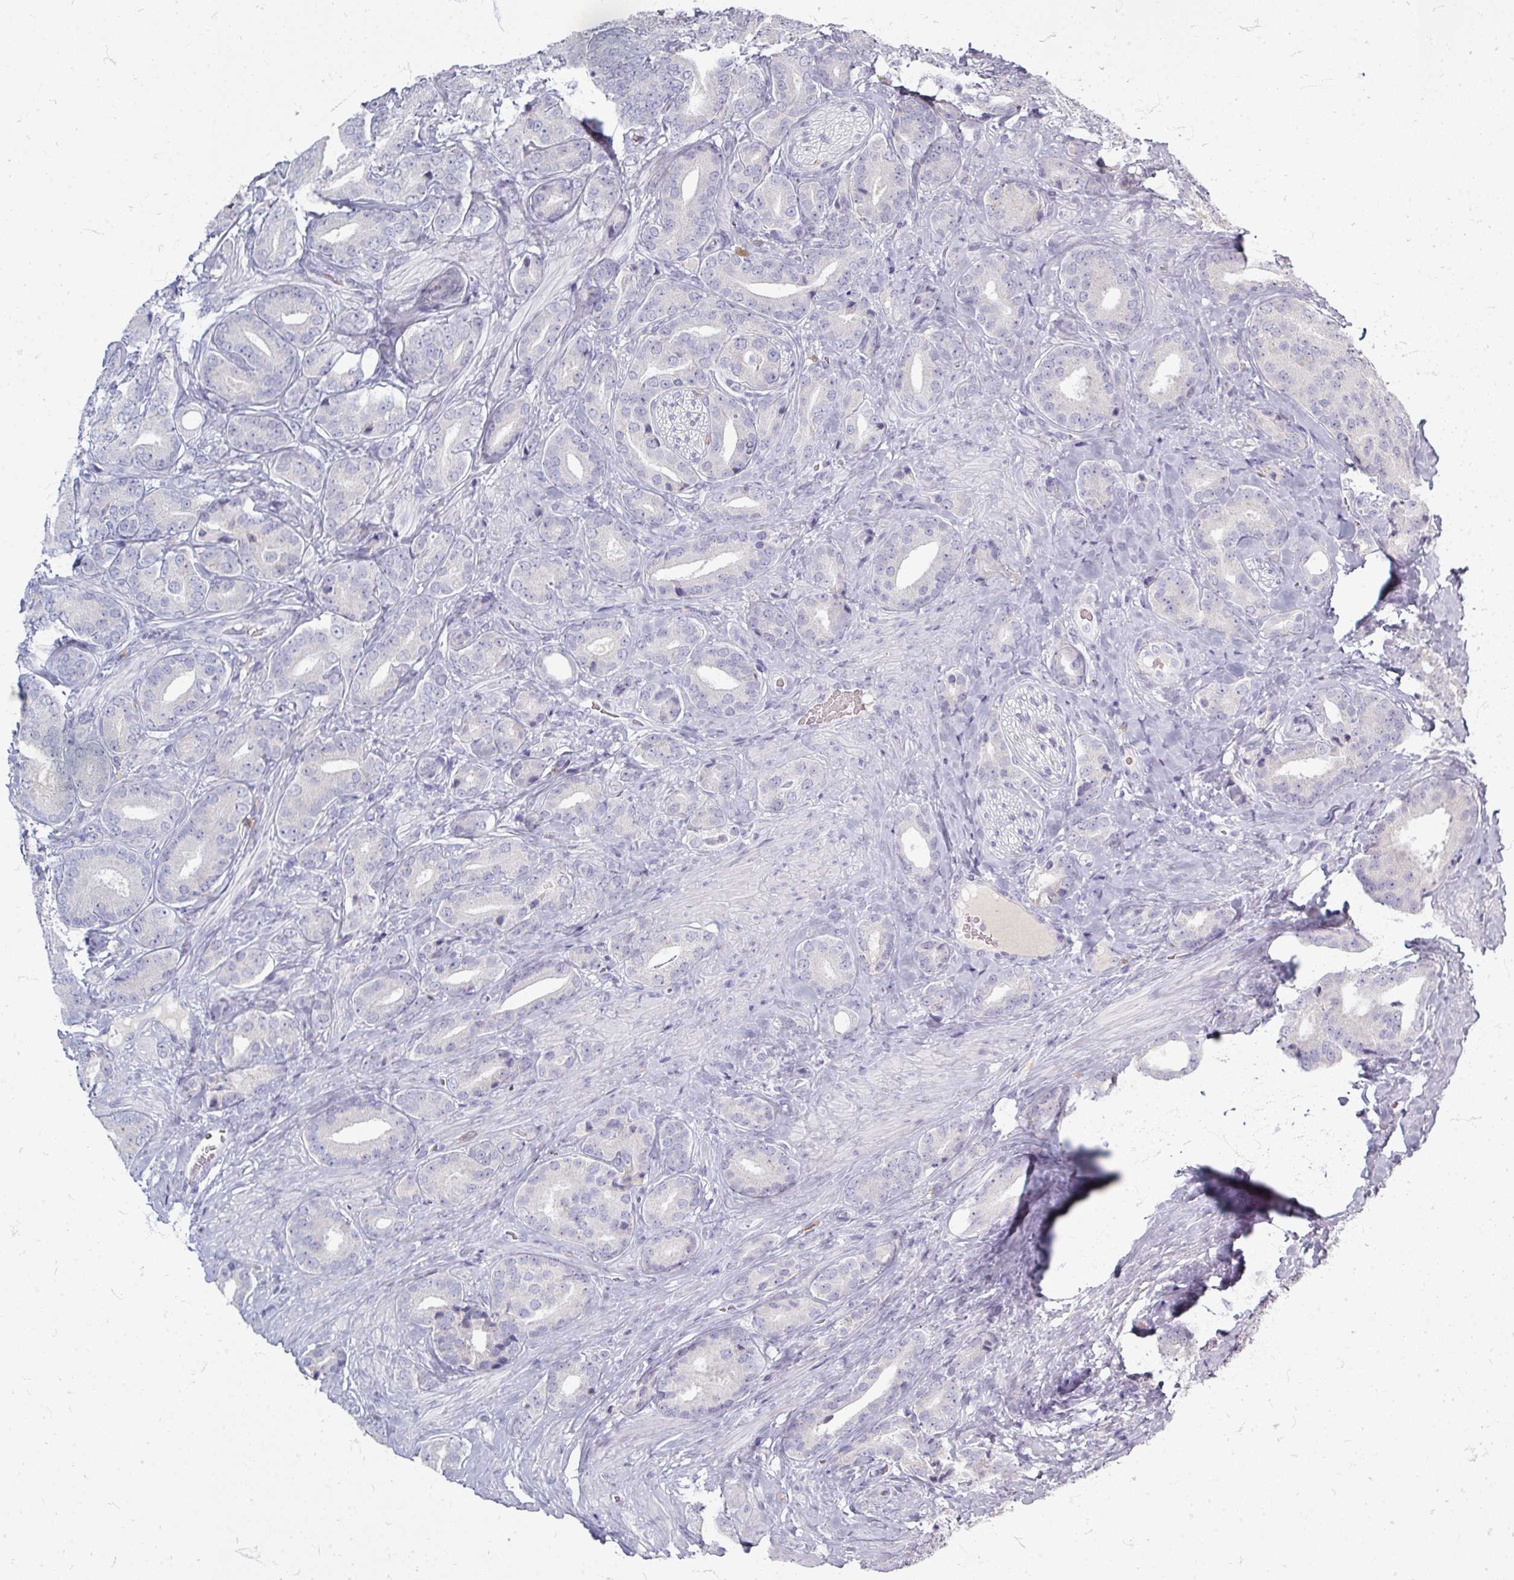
{"staining": {"intensity": "negative", "quantity": "none", "location": "none"}, "tissue": "prostate cancer", "cell_type": "Tumor cells", "image_type": "cancer", "snomed": [{"axis": "morphology", "description": "Adenocarcinoma, High grade"}, {"axis": "topography", "description": "Prostate"}], "caption": "Immunohistochemistry (IHC) image of human prostate cancer stained for a protein (brown), which shows no expression in tumor cells.", "gene": "ZNF878", "patient": {"sex": "male", "age": 63}}